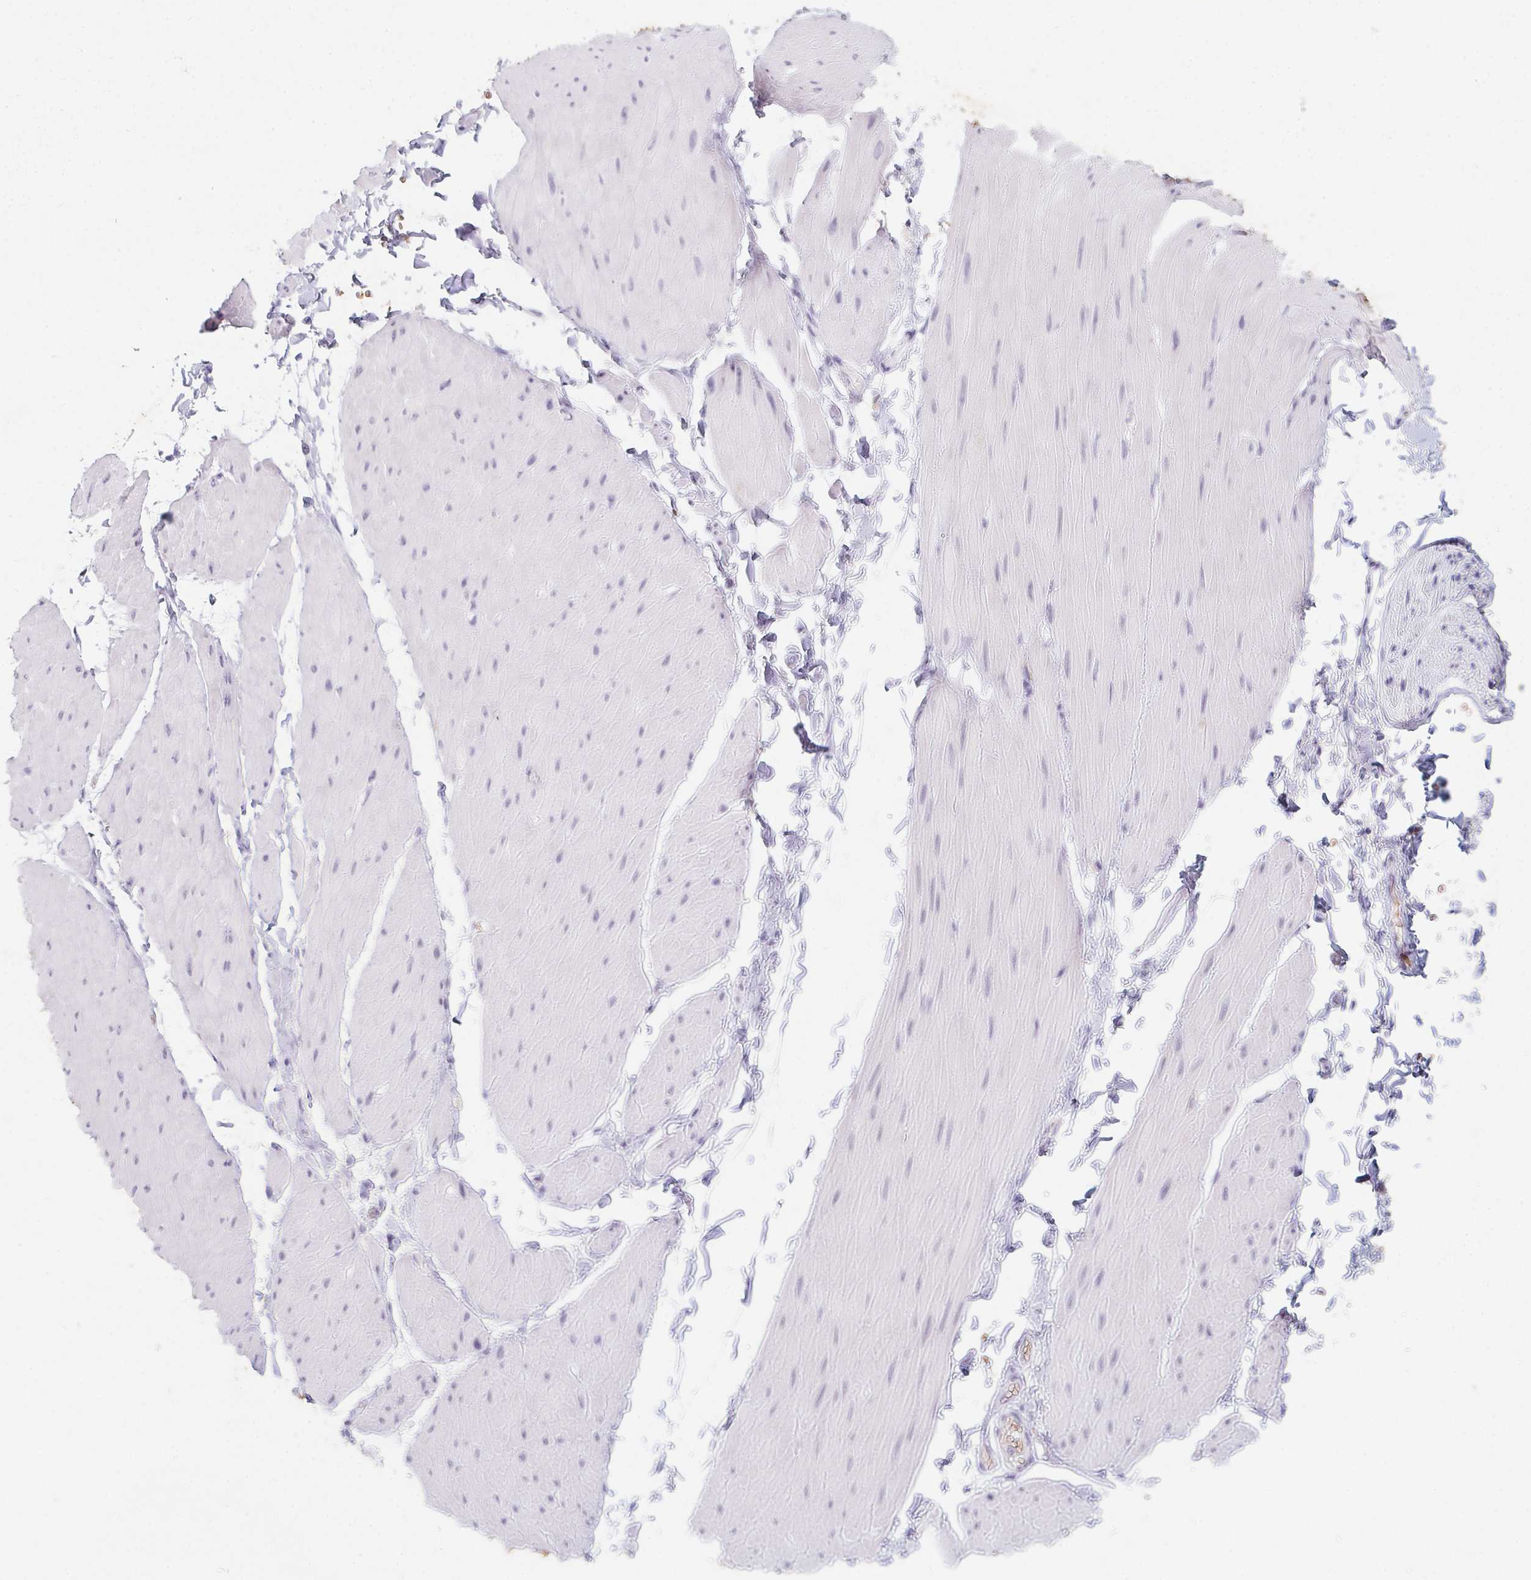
{"staining": {"intensity": "negative", "quantity": "none", "location": "none"}, "tissue": "adipose tissue", "cell_type": "Adipocytes", "image_type": "normal", "snomed": [{"axis": "morphology", "description": "Normal tissue, NOS"}, {"axis": "topography", "description": "Smooth muscle"}, {"axis": "topography", "description": "Peripheral nerve tissue"}], "caption": "This is a image of immunohistochemistry (IHC) staining of unremarkable adipose tissue, which shows no staining in adipocytes.", "gene": "DCD", "patient": {"sex": "male", "age": 58}}